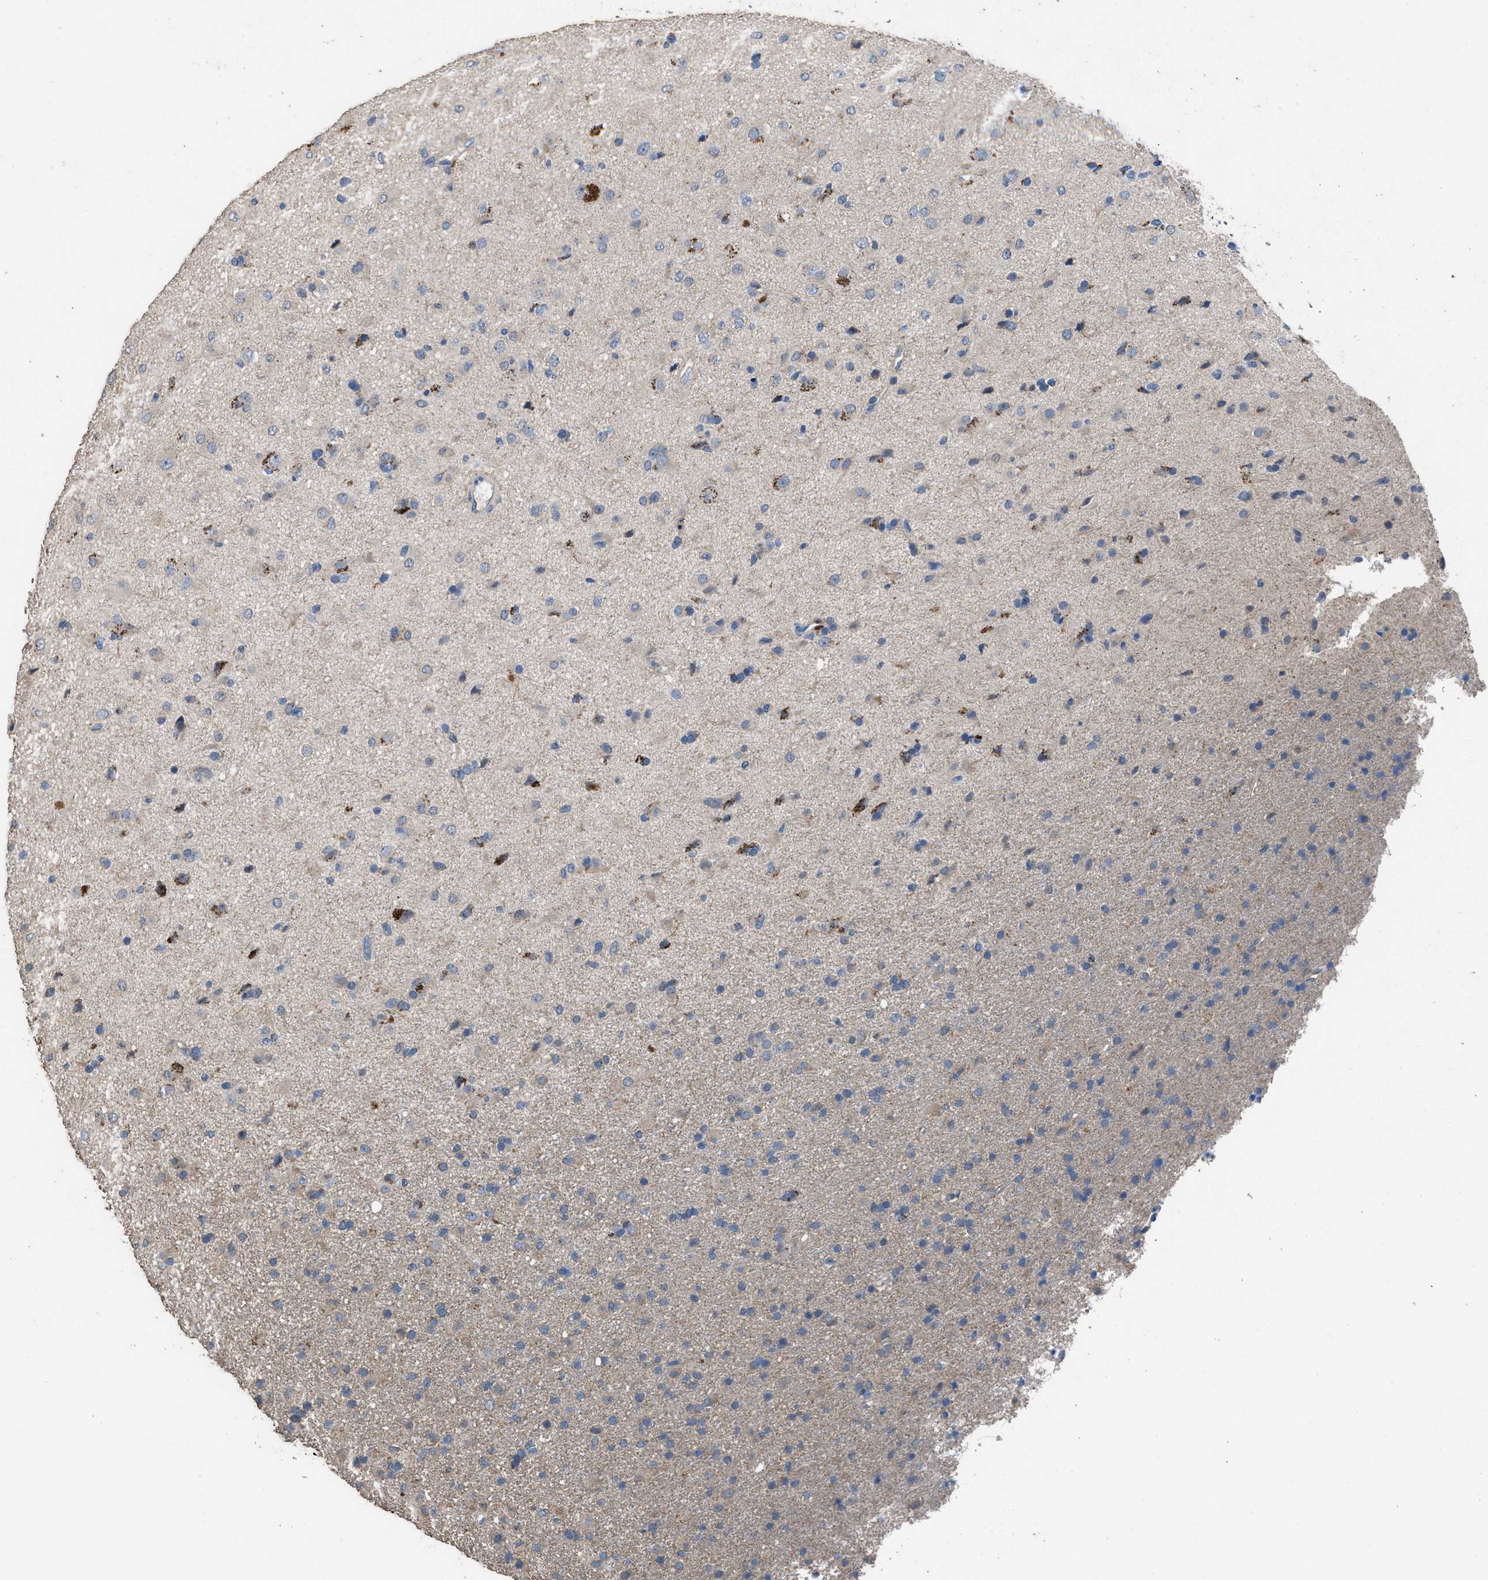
{"staining": {"intensity": "negative", "quantity": "none", "location": "none"}, "tissue": "glioma", "cell_type": "Tumor cells", "image_type": "cancer", "snomed": [{"axis": "morphology", "description": "Glioma, malignant, Low grade"}, {"axis": "topography", "description": "Brain"}], "caption": "Human malignant low-grade glioma stained for a protein using immunohistochemistry displays no expression in tumor cells.", "gene": "ITSN1", "patient": {"sex": "male", "age": 65}}